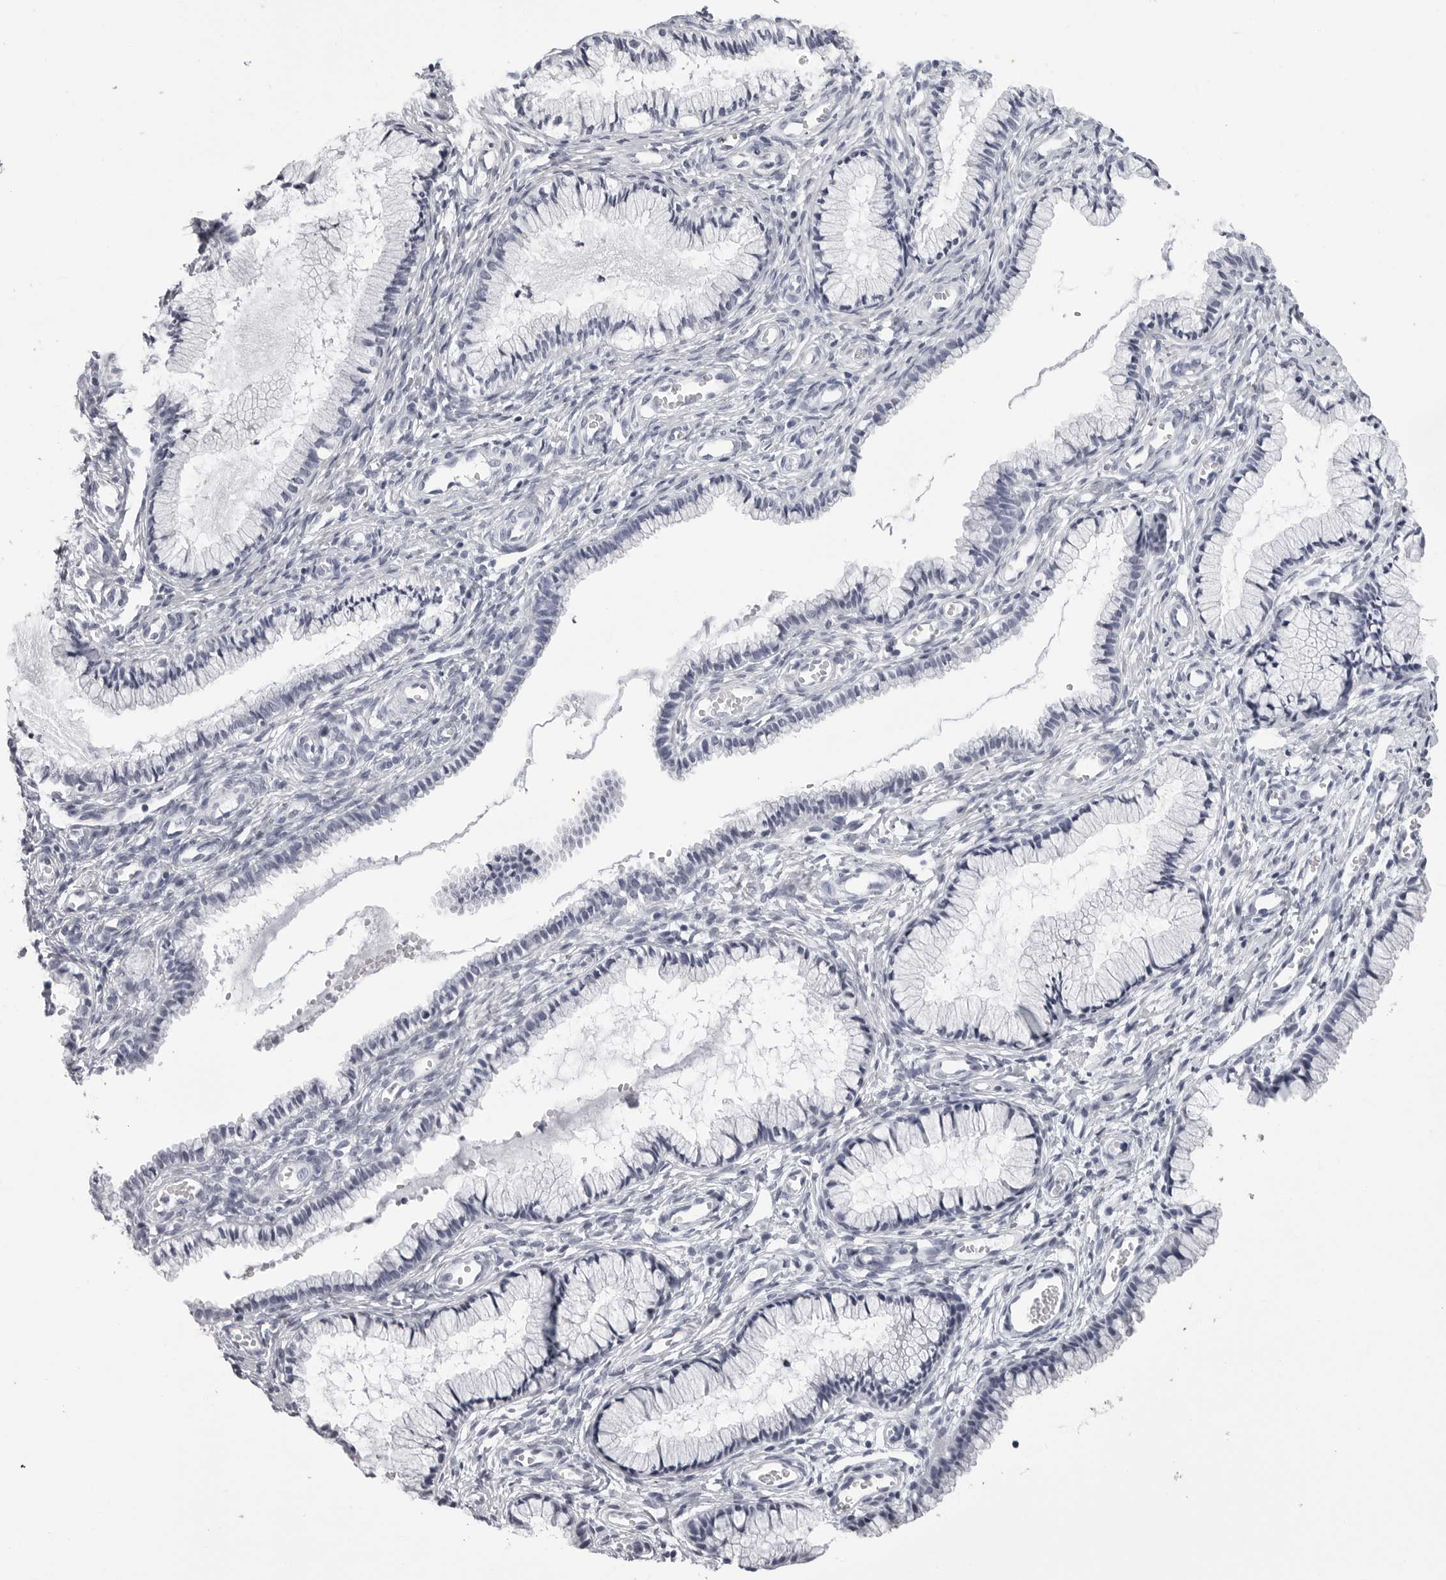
{"staining": {"intensity": "negative", "quantity": "none", "location": "none"}, "tissue": "cervix", "cell_type": "Glandular cells", "image_type": "normal", "snomed": [{"axis": "morphology", "description": "Normal tissue, NOS"}, {"axis": "topography", "description": "Cervix"}], "caption": "Immunohistochemical staining of benign human cervix exhibits no significant staining in glandular cells. The staining was performed using DAB to visualize the protein expression in brown, while the nuclei were stained in blue with hematoxylin (Magnification: 20x).", "gene": "BPIFA1", "patient": {"sex": "female", "age": 27}}